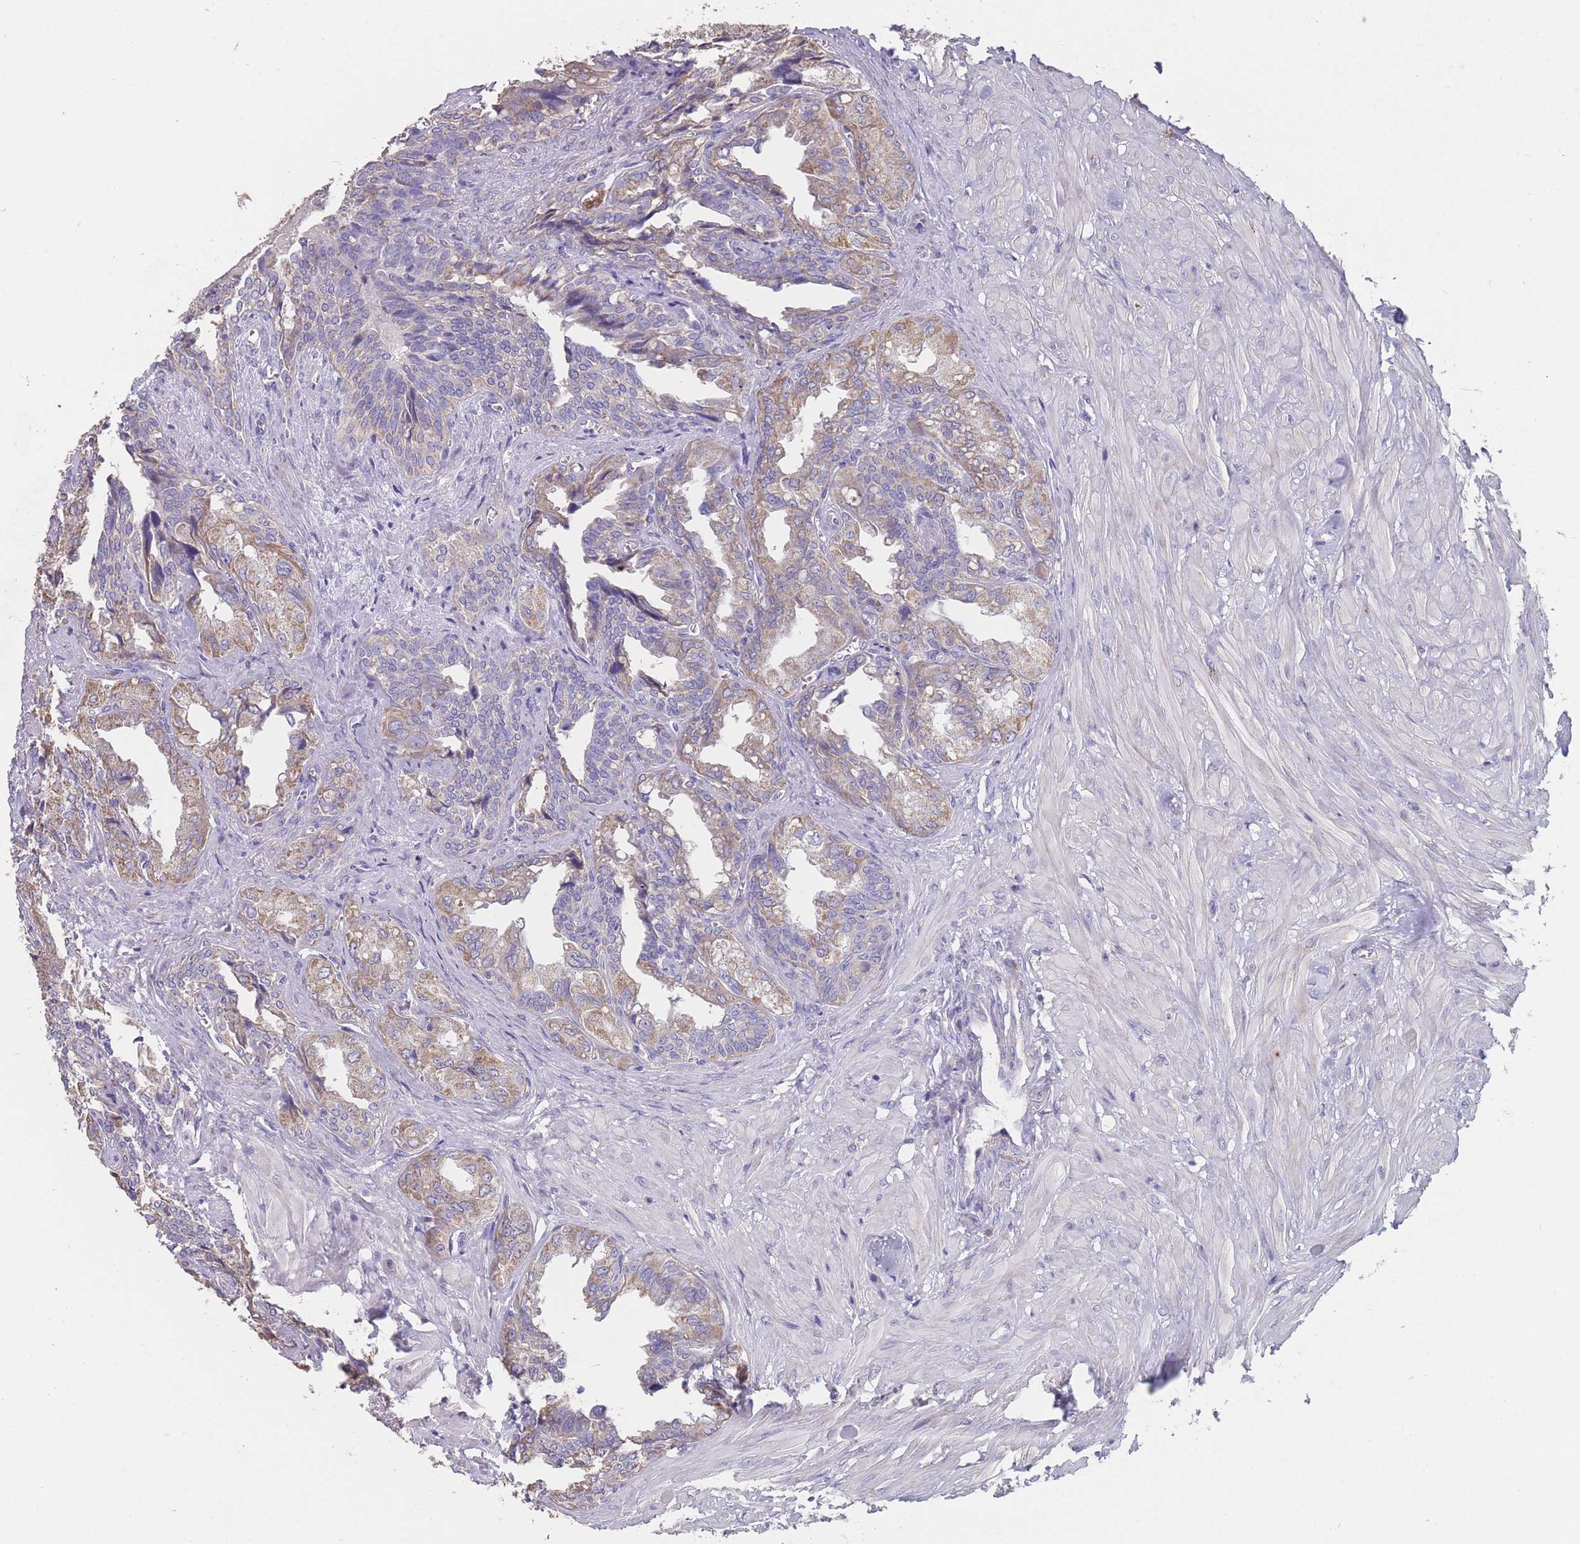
{"staining": {"intensity": "moderate", "quantity": "25%-75%", "location": "cytoplasmic/membranous"}, "tissue": "seminal vesicle", "cell_type": "Glandular cells", "image_type": "normal", "snomed": [{"axis": "morphology", "description": "Normal tissue, NOS"}, {"axis": "topography", "description": "Seminal veicle"}], "caption": "Seminal vesicle stained with immunohistochemistry (IHC) exhibits moderate cytoplasmic/membranous expression in approximately 25%-75% of glandular cells.", "gene": "CLEC12A", "patient": {"sex": "male", "age": 67}}